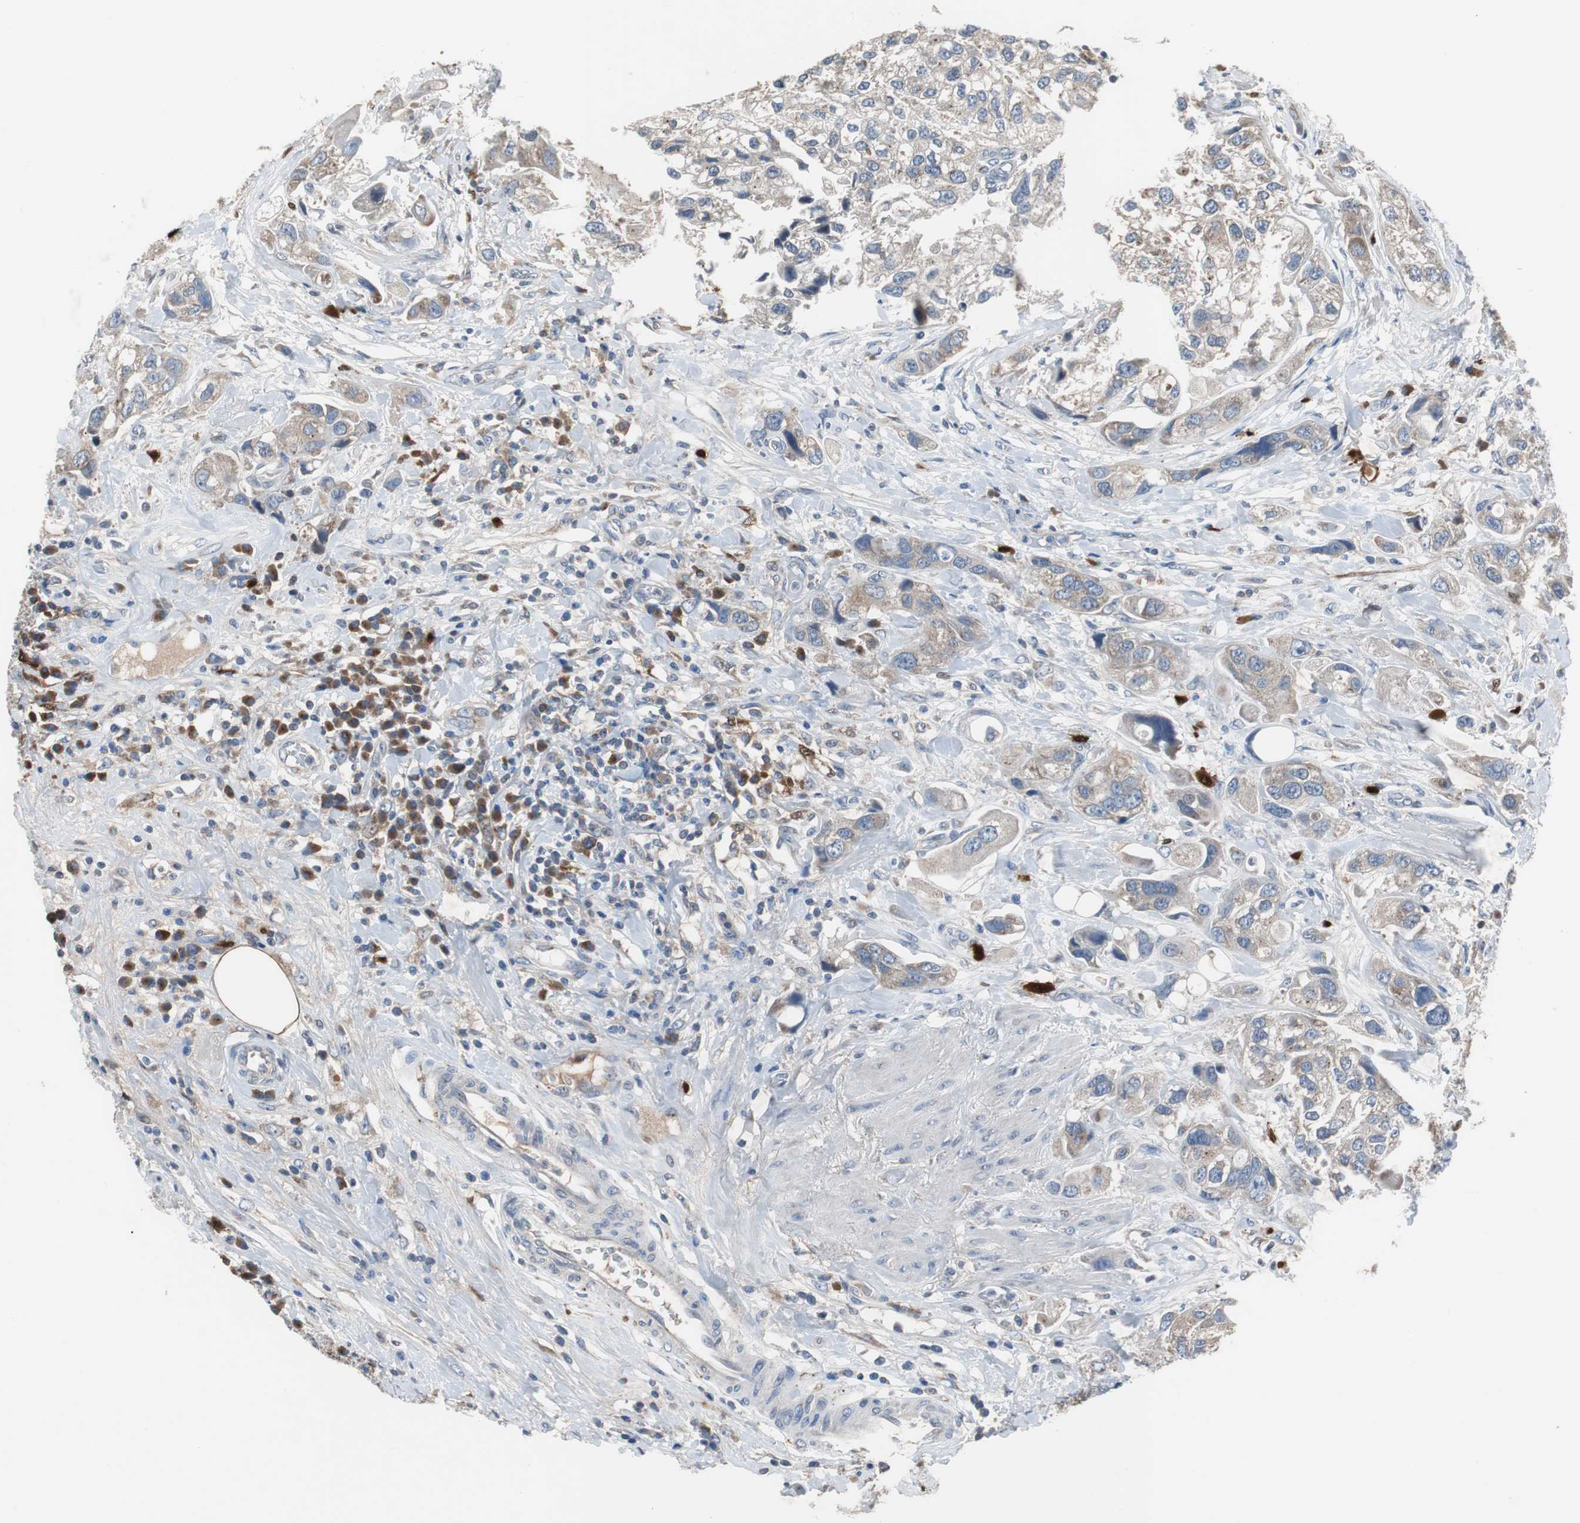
{"staining": {"intensity": "moderate", "quantity": ">75%", "location": "cytoplasmic/membranous"}, "tissue": "urothelial cancer", "cell_type": "Tumor cells", "image_type": "cancer", "snomed": [{"axis": "morphology", "description": "Urothelial carcinoma, High grade"}, {"axis": "topography", "description": "Urinary bladder"}], "caption": "This image reveals urothelial cancer stained with immunohistochemistry to label a protein in brown. The cytoplasmic/membranous of tumor cells show moderate positivity for the protein. Nuclei are counter-stained blue.", "gene": "CALB2", "patient": {"sex": "female", "age": 64}}